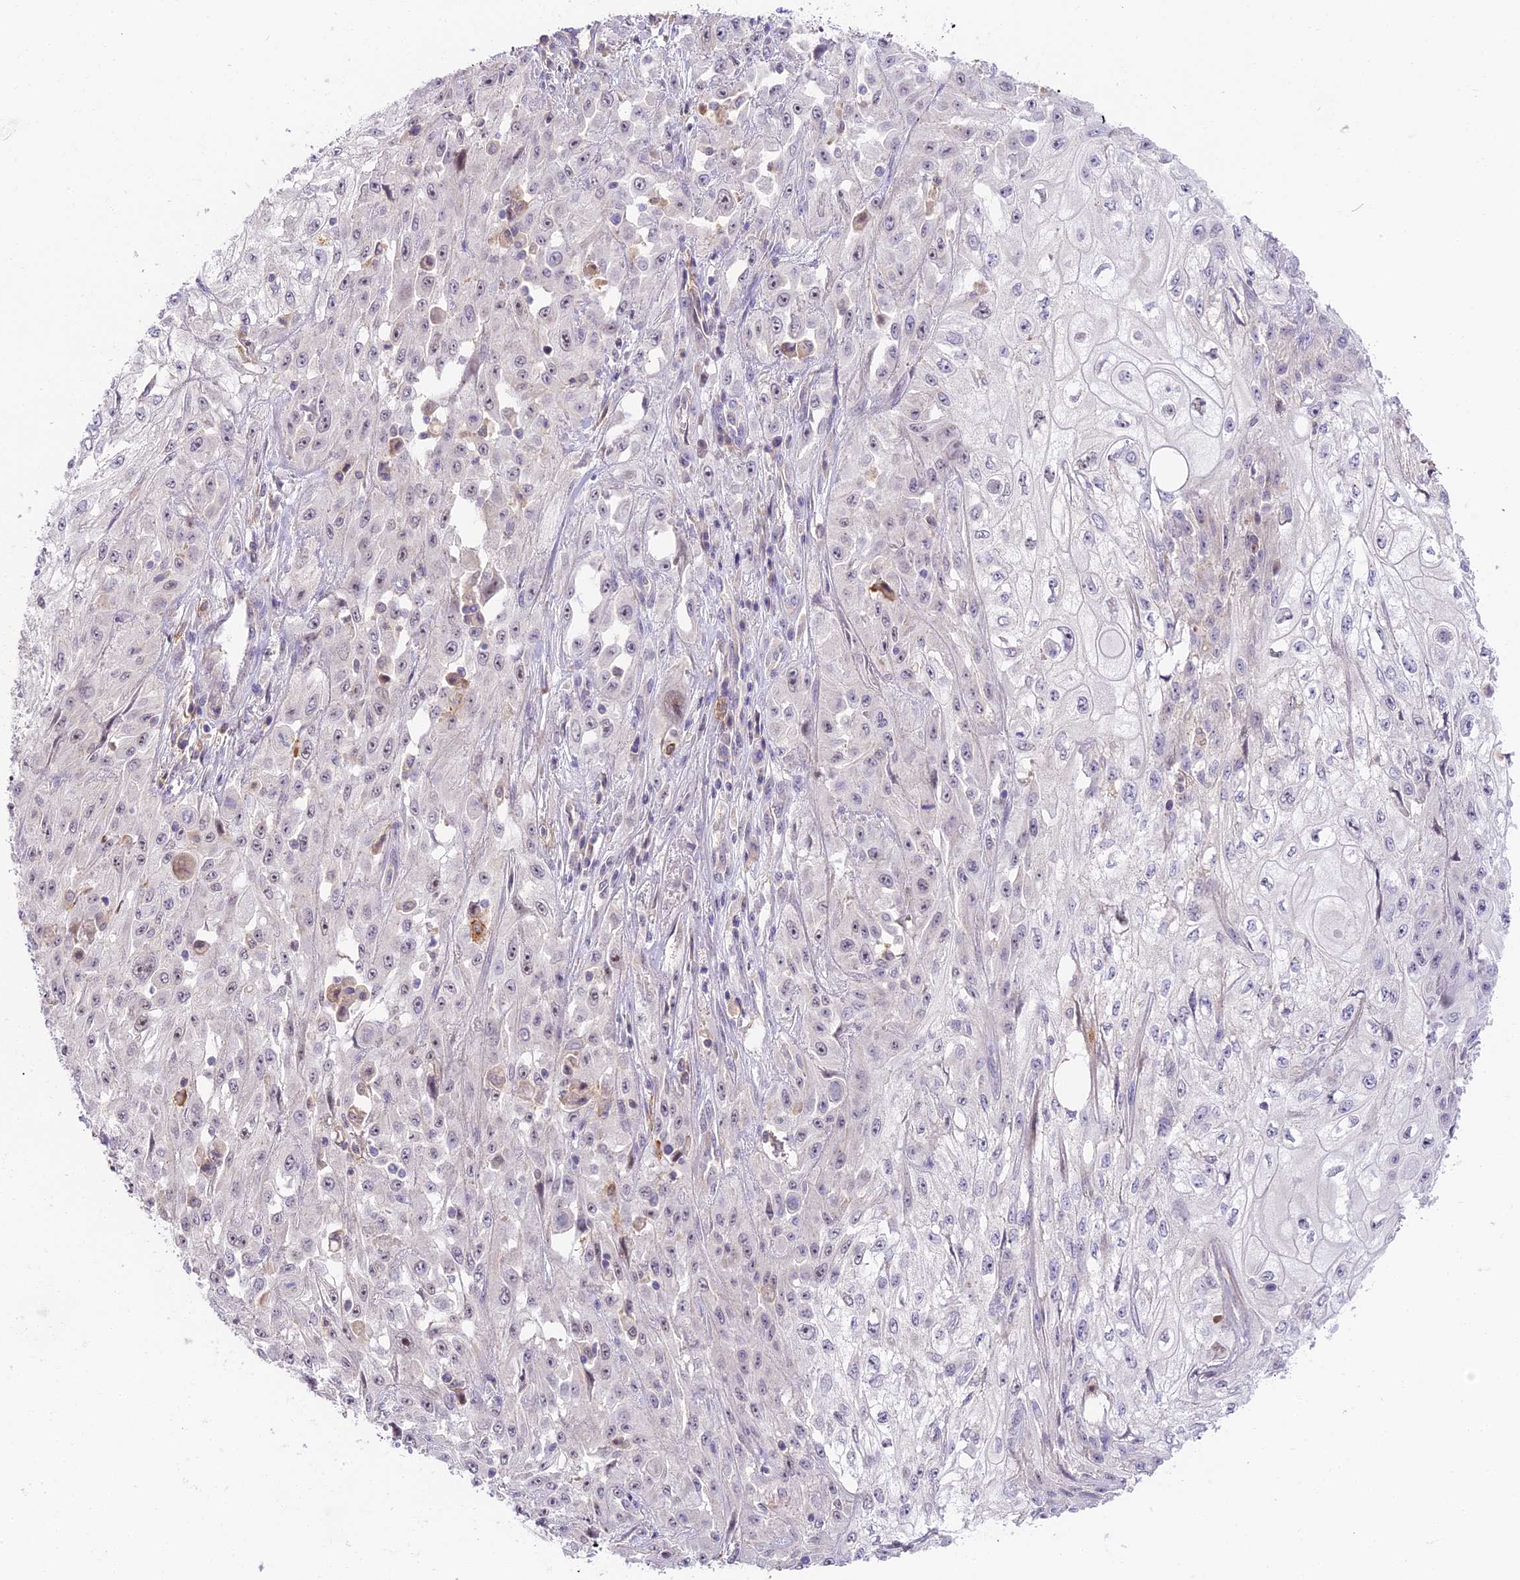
{"staining": {"intensity": "negative", "quantity": "none", "location": "none"}, "tissue": "skin cancer", "cell_type": "Tumor cells", "image_type": "cancer", "snomed": [{"axis": "morphology", "description": "Squamous cell carcinoma, NOS"}, {"axis": "morphology", "description": "Squamous cell carcinoma, metastatic, NOS"}, {"axis": "topography", "description": "Skin"}, {"axis": "topography", "description": "Lymph node"}], "caption": "An IHC micrograph of skin cancer is shown. There is no staining in tumor cells of skin cancer.", "gene": "NOD2", "patient": {"sex": "male", "age": 75}}